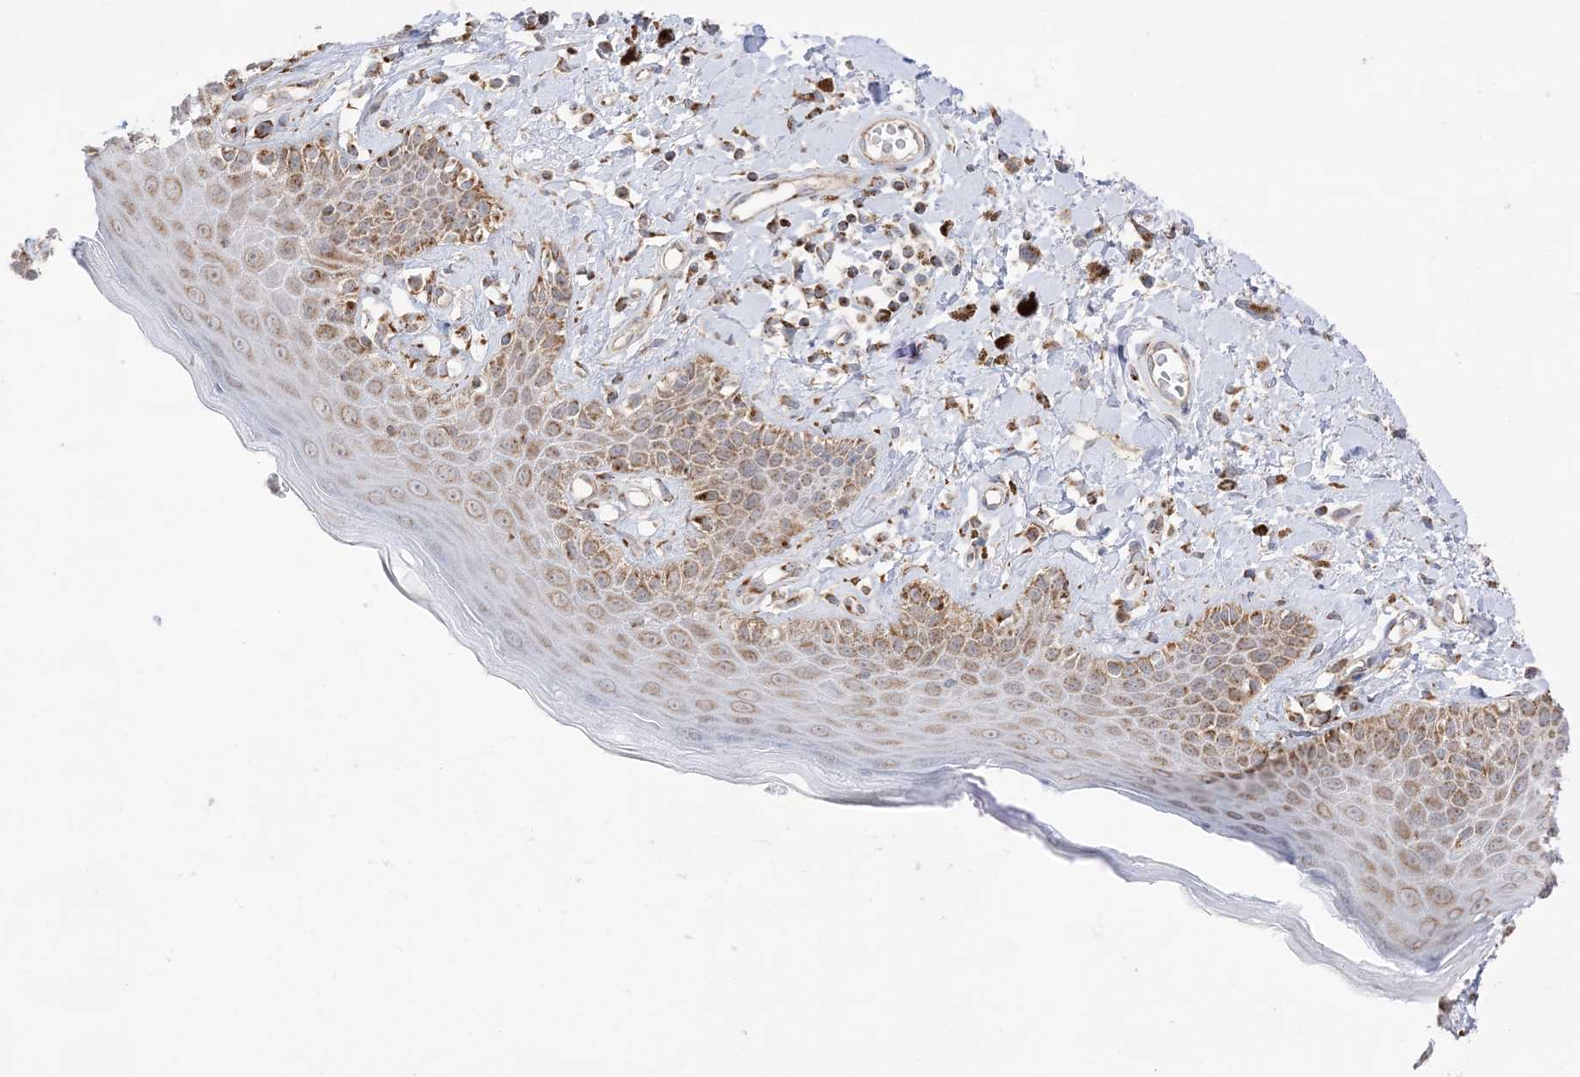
{"staining": {"intensity": "strong", "quantity": ">75%", "location": "cytoplasmic/membranous"}, "tissue": "skin", "cell_type": "Epidermal cells", "image_type": "normal", "snomed": [{"axis": "morphology", "description": "Normal tissue, NOS"}, {"axis": "topography", "description": "Anal"}], "caption": "Immunohistochemical staining of unremarkable skin reveals high levels of strong cytoplasmic/membranous positivity in approximately >75% of epidermal cells. (Stains: DAB (3,3'-diaminobenzidine) in brown, nuclei in blue, Microscopy: brightfield microscopy at high magnification).", "gene": "SLC25A12", "patient": {"sex": "female", "age": 78}}